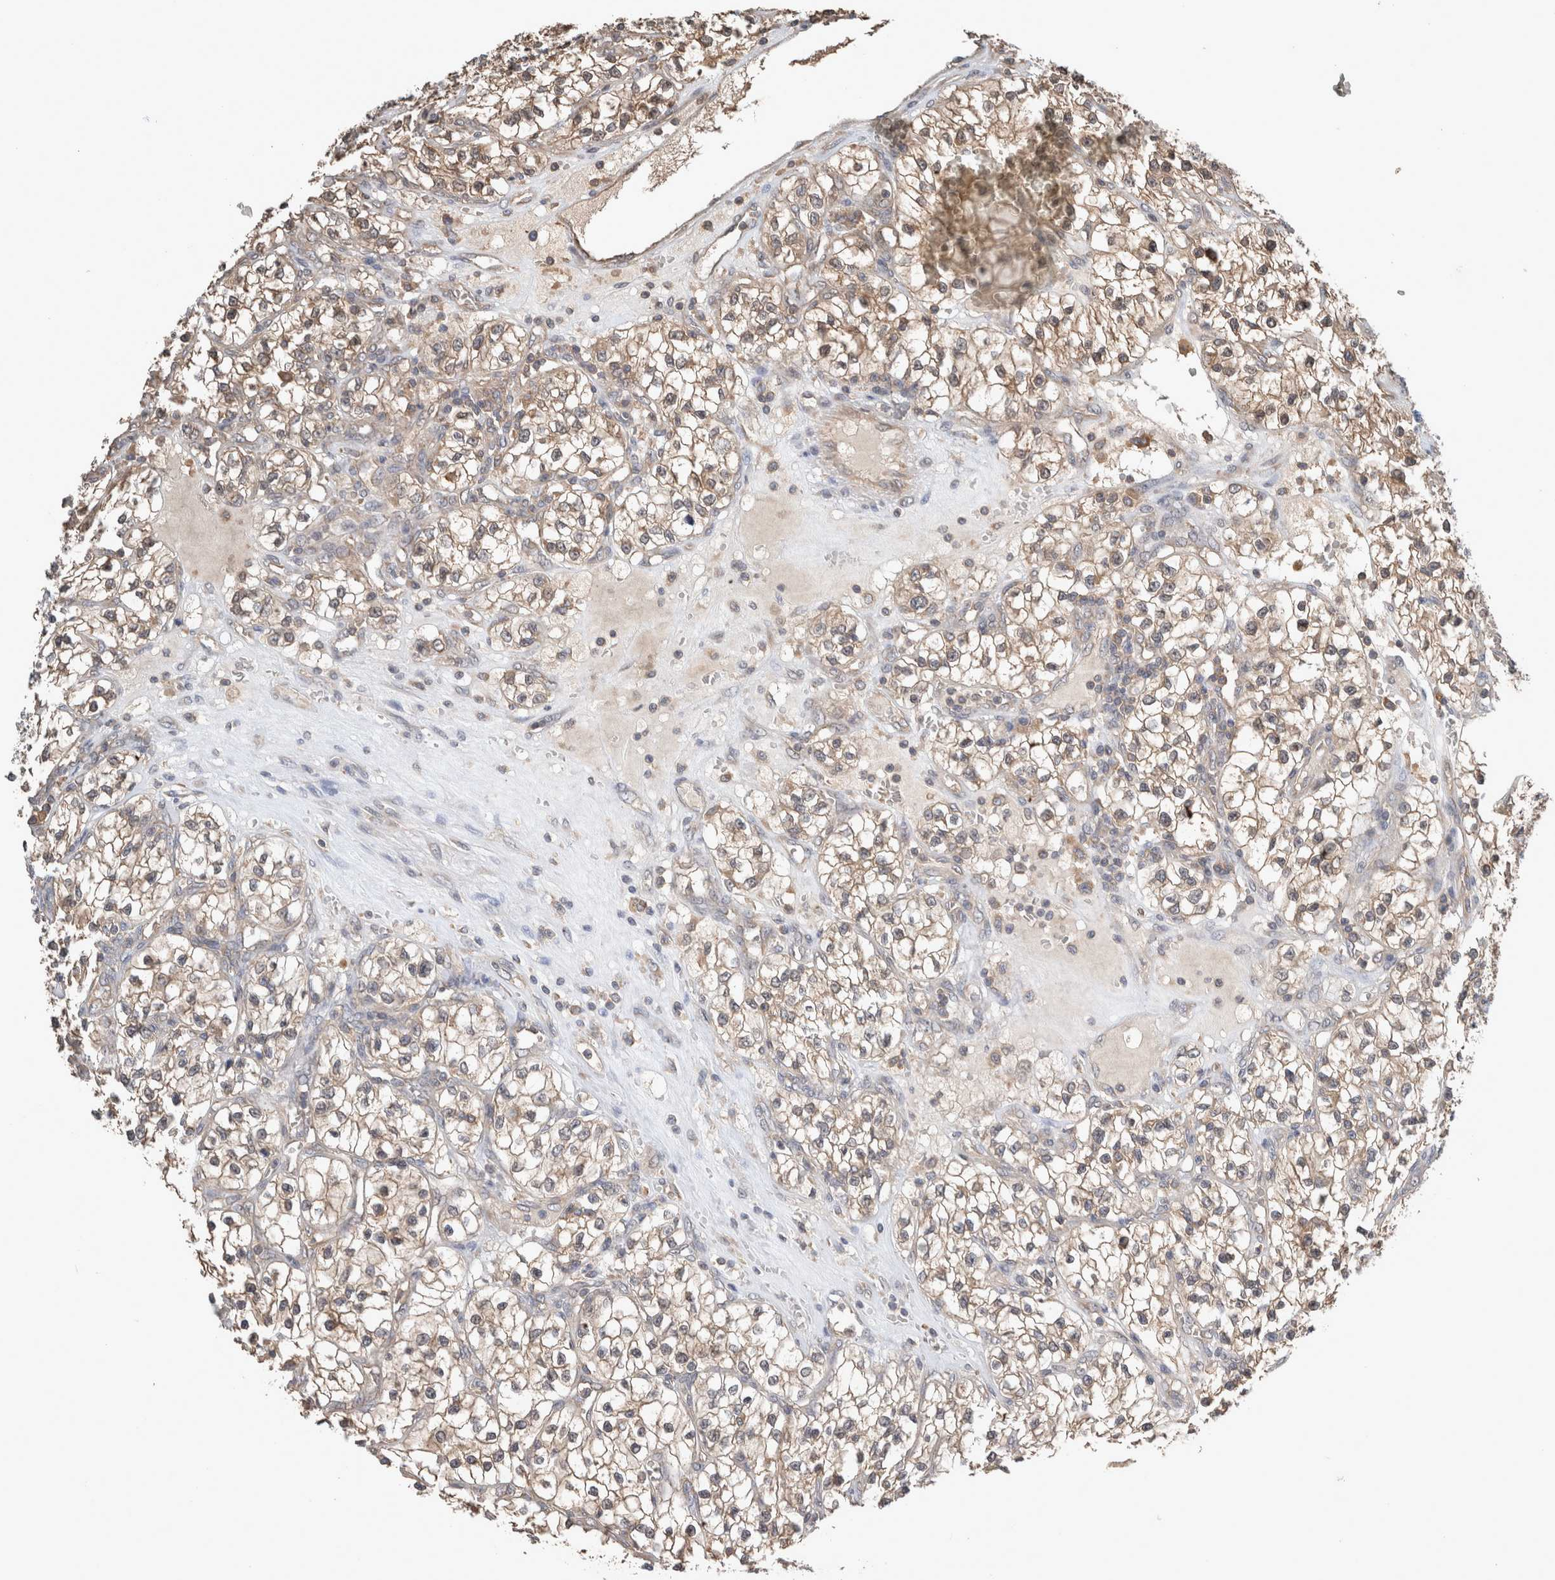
{"staining": {"intensity": "weak", "quantity": "<25%", "location": "cytoplasmic/membranous"}, "tissue": "renal cancer", "cell_type": "Tumor cells", "image_type": "cancer", "snomed": [{"axis": "morphology", "description": "Adenocarcinoma, NOS"}, {"axis": "topography", "description": "Kidney"}], "caption": "An IHC histopathology image of renal cancer is shown. There is no staining in tumor cells of renal cancer.", "gene": "ERAP2", "patient": {"sex": "female", "age": 57}}